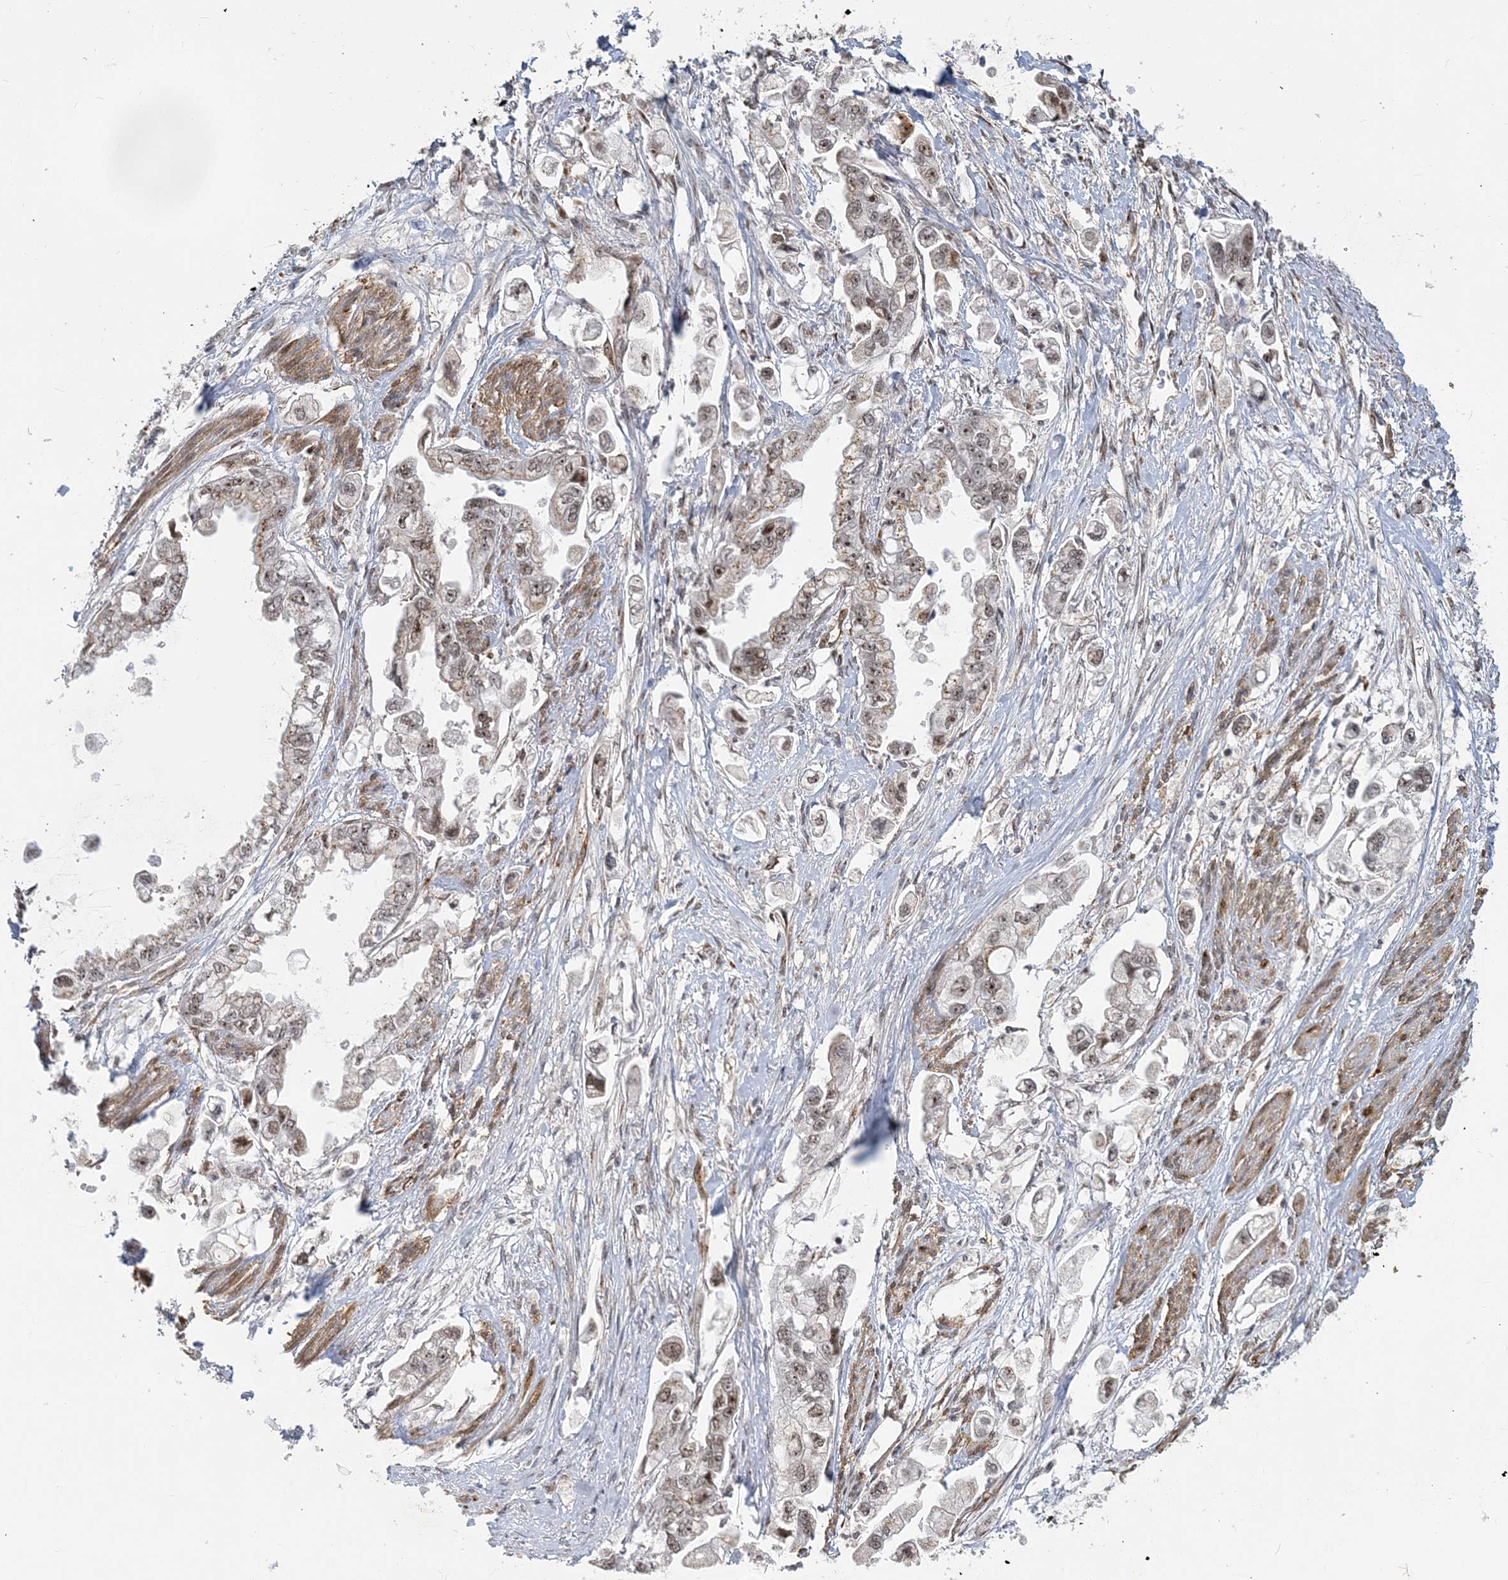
{"staining": {"intensity": "weak", "quantity": ">75%", "location": "cytoplasmic/membranous,nuclear"}, "tissue": "stomach cancer", "cell_type": "Tumor cells", "image_type": "cancer", "snomed": [{"axis": "morphology", "description": "Adenocarcinoma, NOS"}, {"axis": "topography", "description": "Stomach"}], "caption": "There is low levels of weak cytoplasmic/membranous and nuclear staining in tumor cells of stomach adenocarcinoma, as demonstrated by immunohistochemical staining (brown color).", "gene": "PLRG1", "patient": {"sex": "male", "age": 62}}